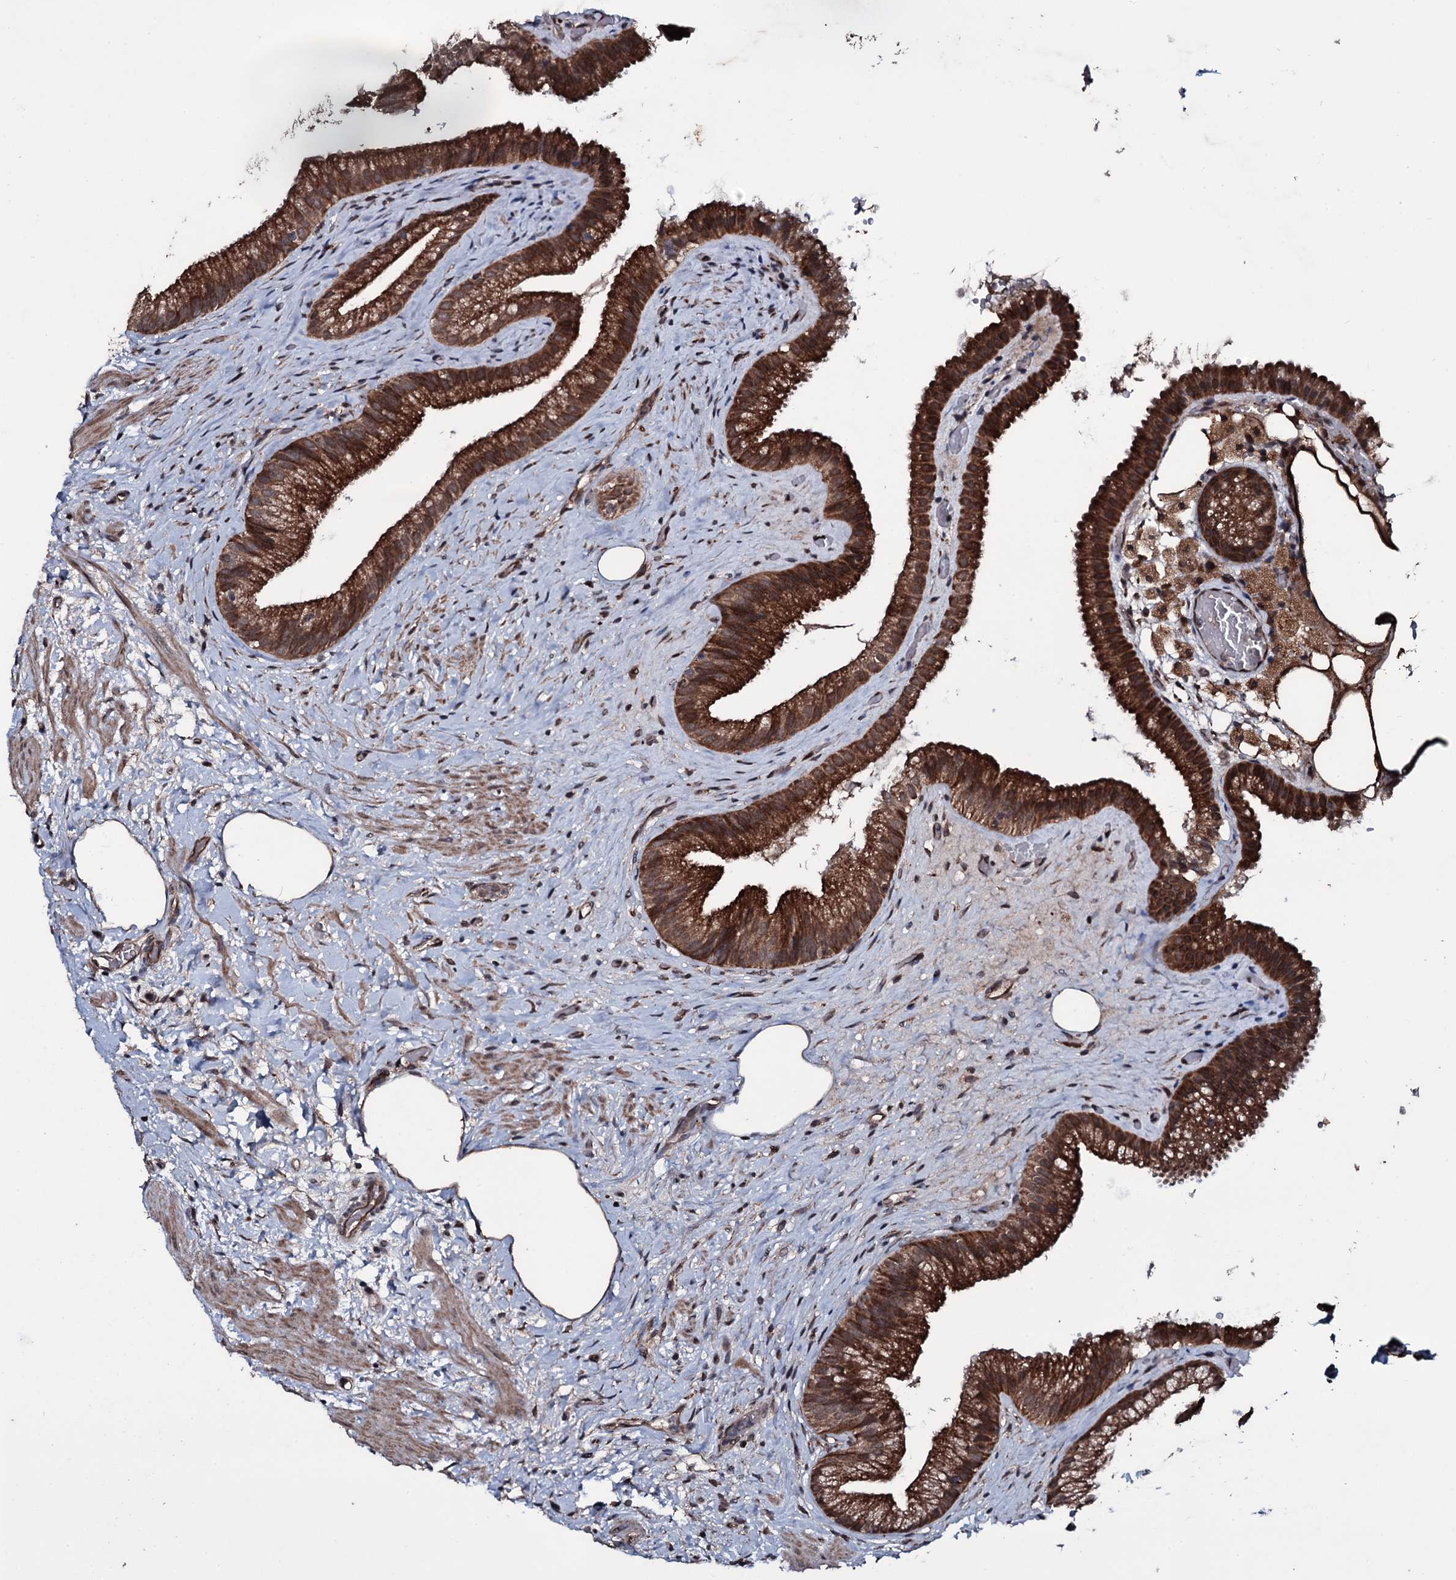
{"staining": {"intensity": "strong", "quantity": ">75%", "location": "cytoplasmic/membranous,nuclear"}, "tissue": "gallbladder", "cell_type": "Glandular cells", "image_type": "normal", "snomed": [{"axis": "morphology", "description": "Normal tissue, NOS"}, {"axis": "morphology", "description": "Inflammation, NOS"}, {"axis": "topography", "description": "Gallbladder"}], "caption": "IHC staining of normal gallbladder, which displays high levels of strong cytoplasmic/membranous,nuclear expression in about >75% of glandular cells indicating strong cytoplasmic/membranous,nuclear protein expression. The staining was performed using DAB (brown) for protein detection and nuclei were counterstained in hematoxylin (blue).", "gene": "MRPS31", "patient": {"sex": "male", "age": 51}}